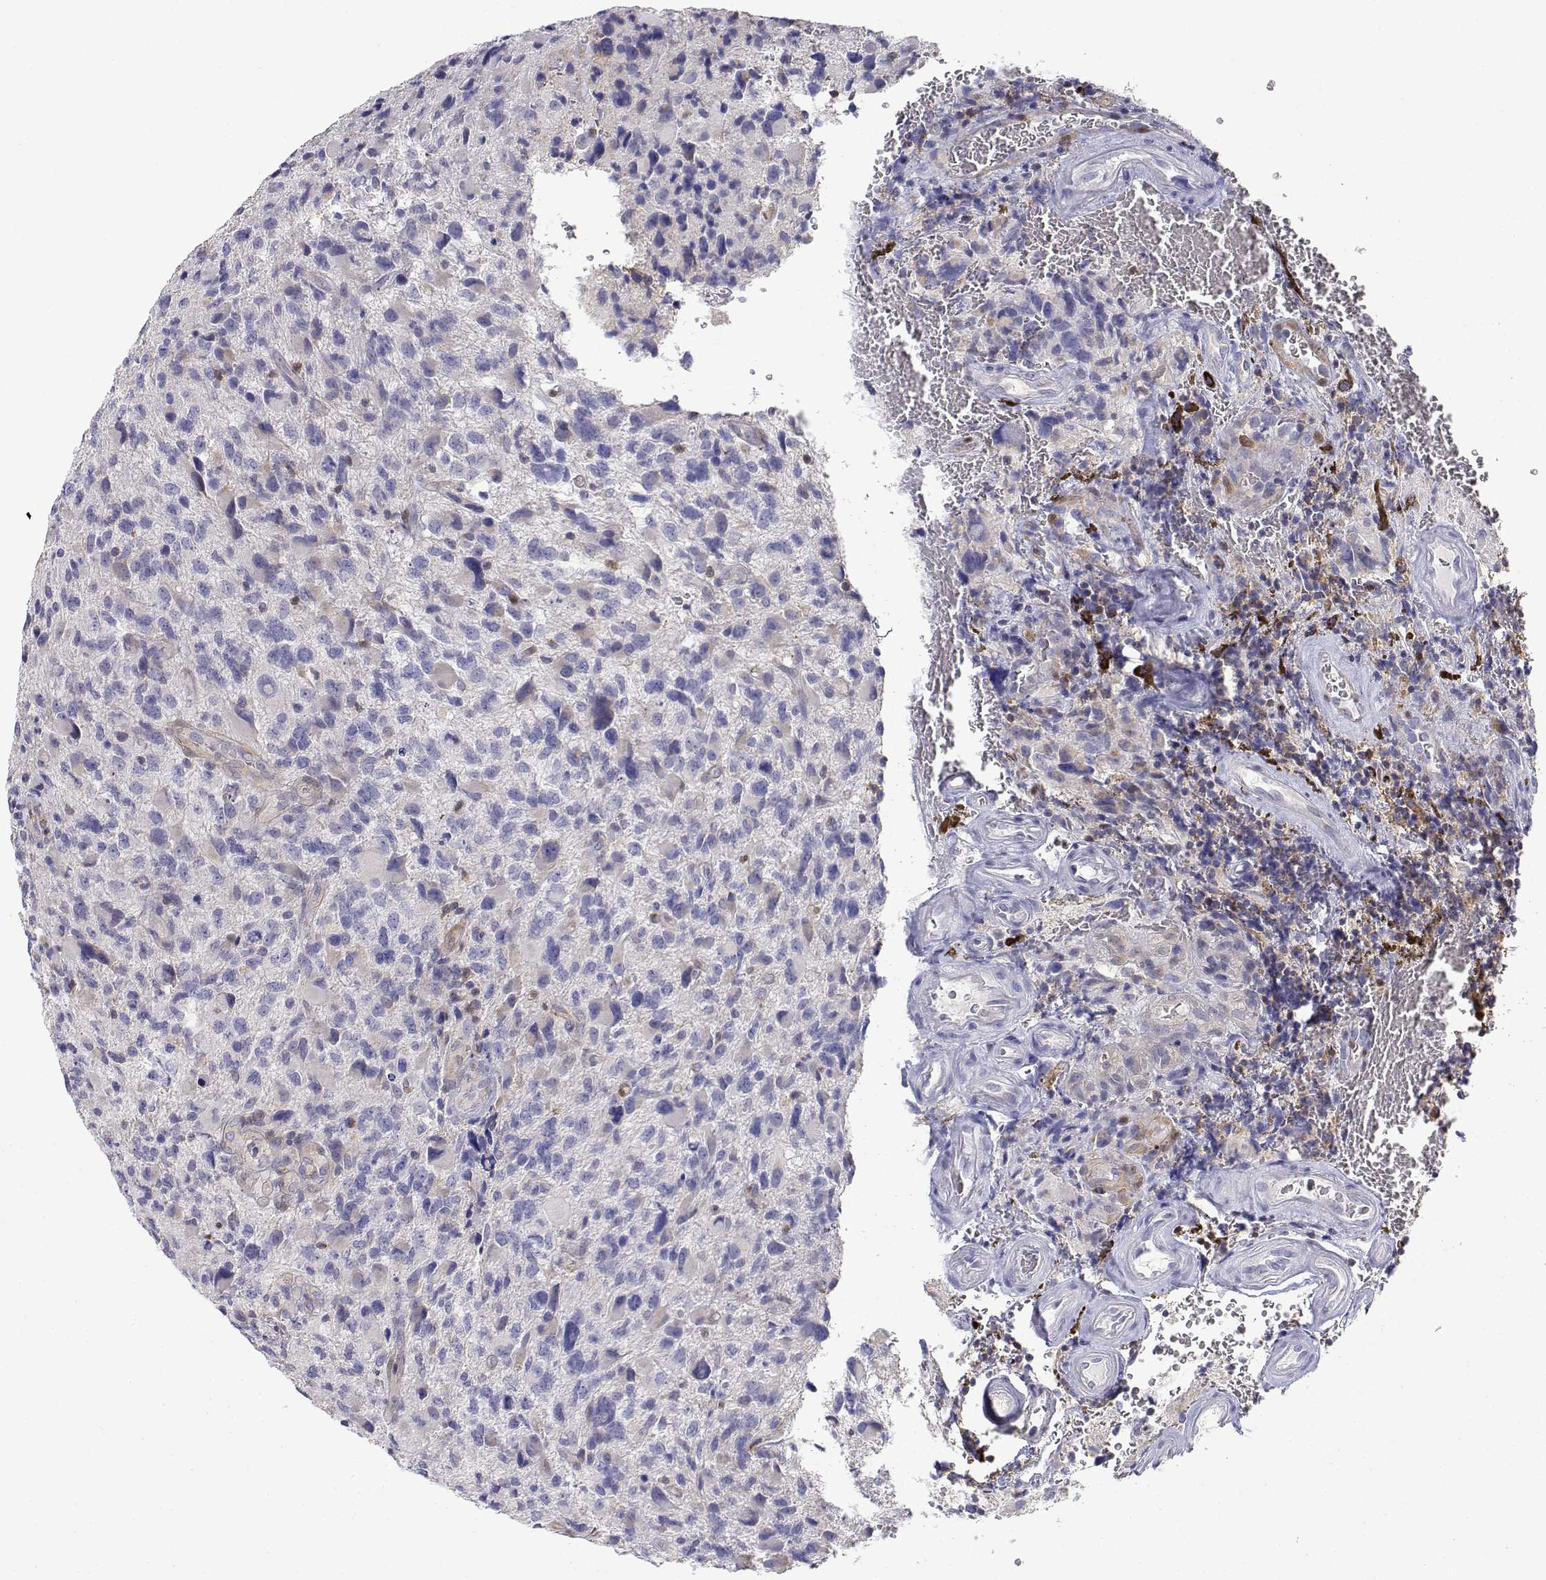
{"staining": {"intensity": "negative", "quantity": "none", "location": "none"}, "tissue": "glioma", "cell_type": "Tumor cells", "image_type": "cancer", "snomed": [{"axis": "morphology", "description": "Glioma, malignant, NOS"}, {"axis": "morphology", "description": "Glioma, malignant, High grade"}, {"axis": "topography", "description": "Brain"}], "caption": "A histopathology image of malignant glioma (high-grade) stained for a protein shows no brown staining in tumor cells. (Stains: DAB immunohistochemistry with hematoxylin counter stain, Microscopy: brightfield microscopy at high magnification).", "gene": "ADA", "patient": {"sex": "female", "age": 71}}